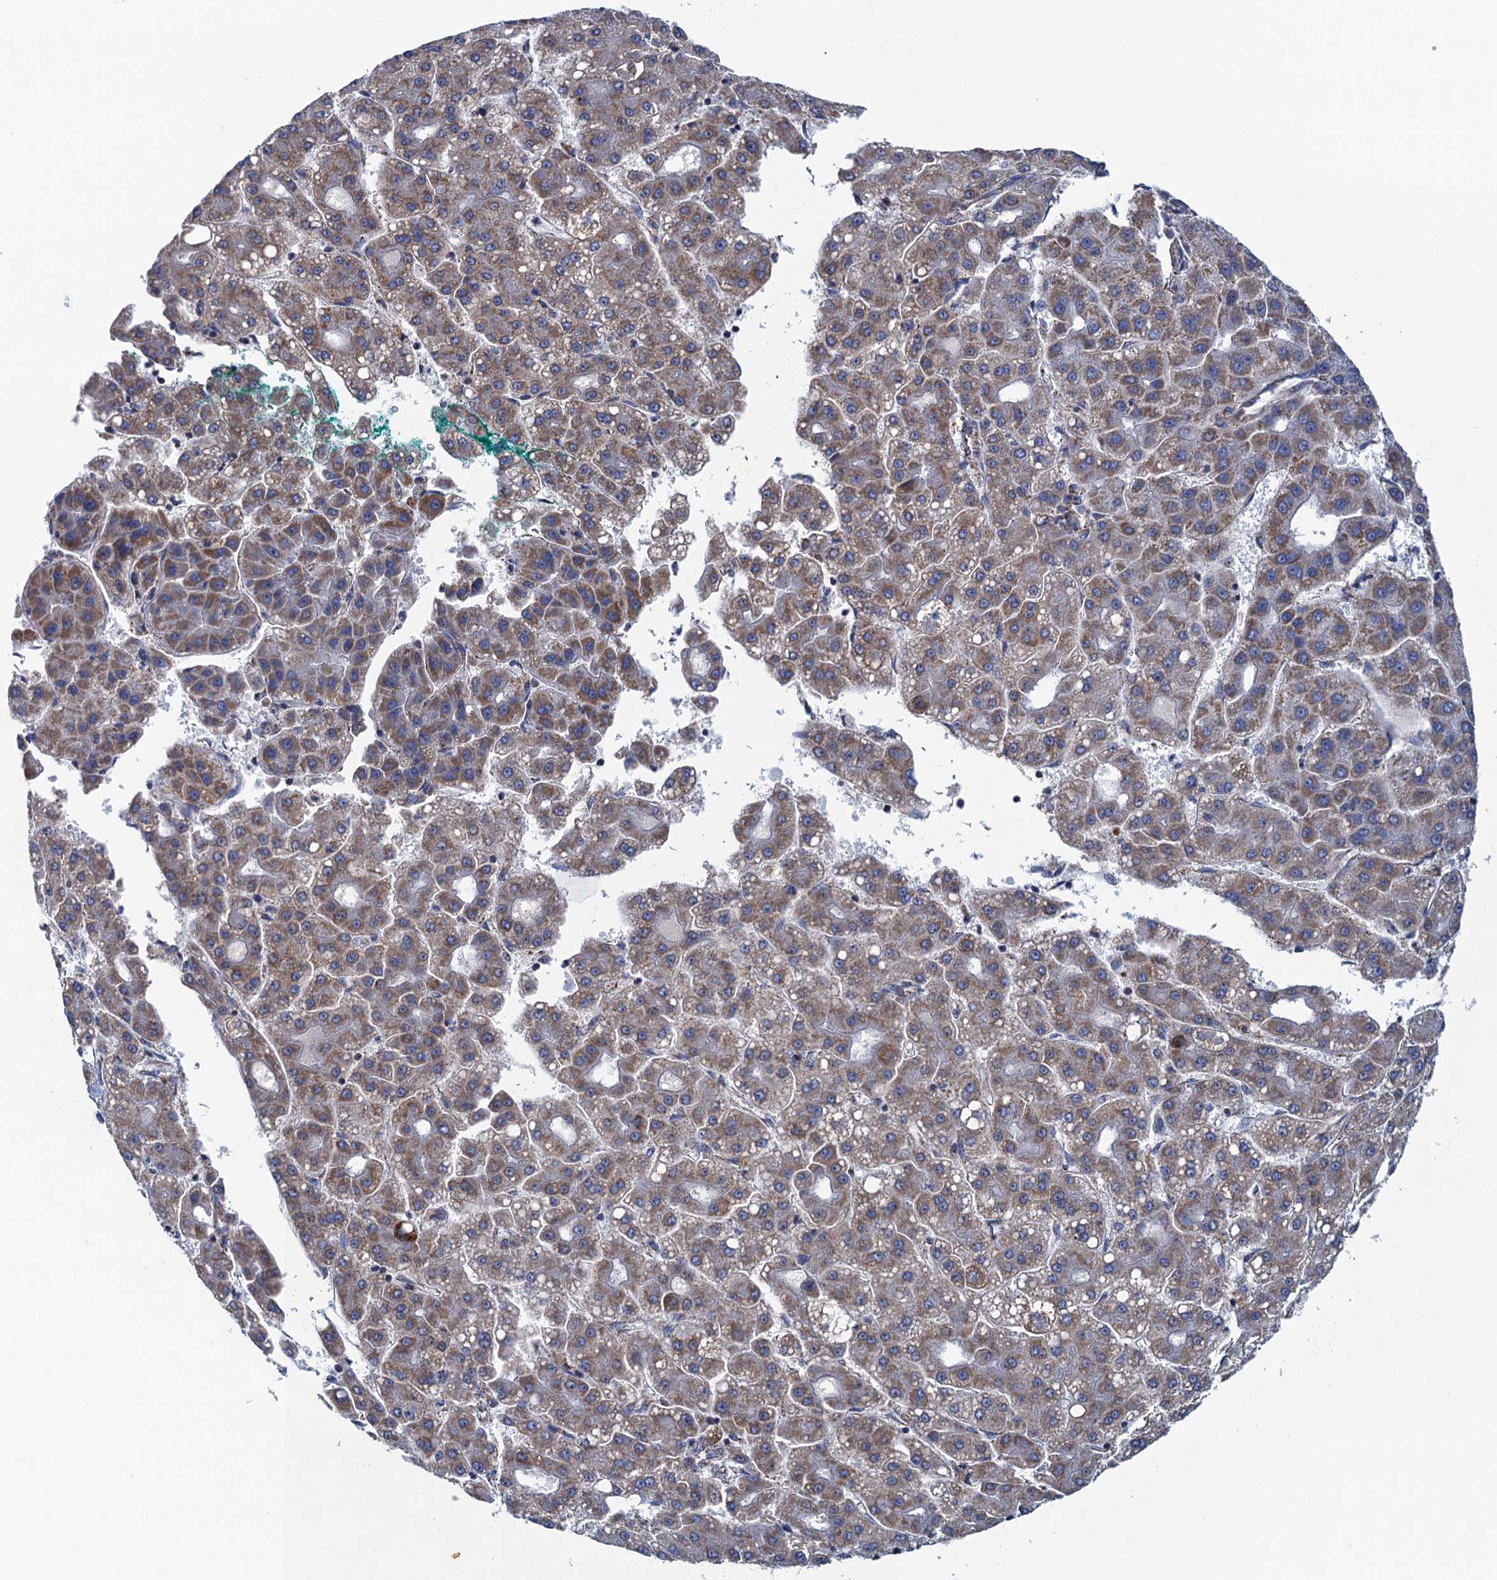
{"staining": {"intensity": "moderate", "quantity": ">75%", "location": "cytoplasmic/membranous"}, "tissue": "liver cancer", "cell_type": "Tumor cells", "image_type": "cancer", "snomed": [{"axis": "morphology", "description": "Carcinoma, Hepatocellular, NOS"}, {"axis": "topography", "description": "Liver"}], "caption": "IHC staining of liver cancer (hepatocellular carcinoma), which exhibits medium levels of moderate cytoplasmic/membranous staining in about >75% of tumor cells indicating moderate cytoplasmic/membranous protein staining. The staining was performed using DAB (3,3'-diaminobenzidine) (brown) for protein detection and nuclei were counterstained in hematoxylin (blue).", "gene": "GTPBP3", "patient": {"sex": "male", "age": 65}}